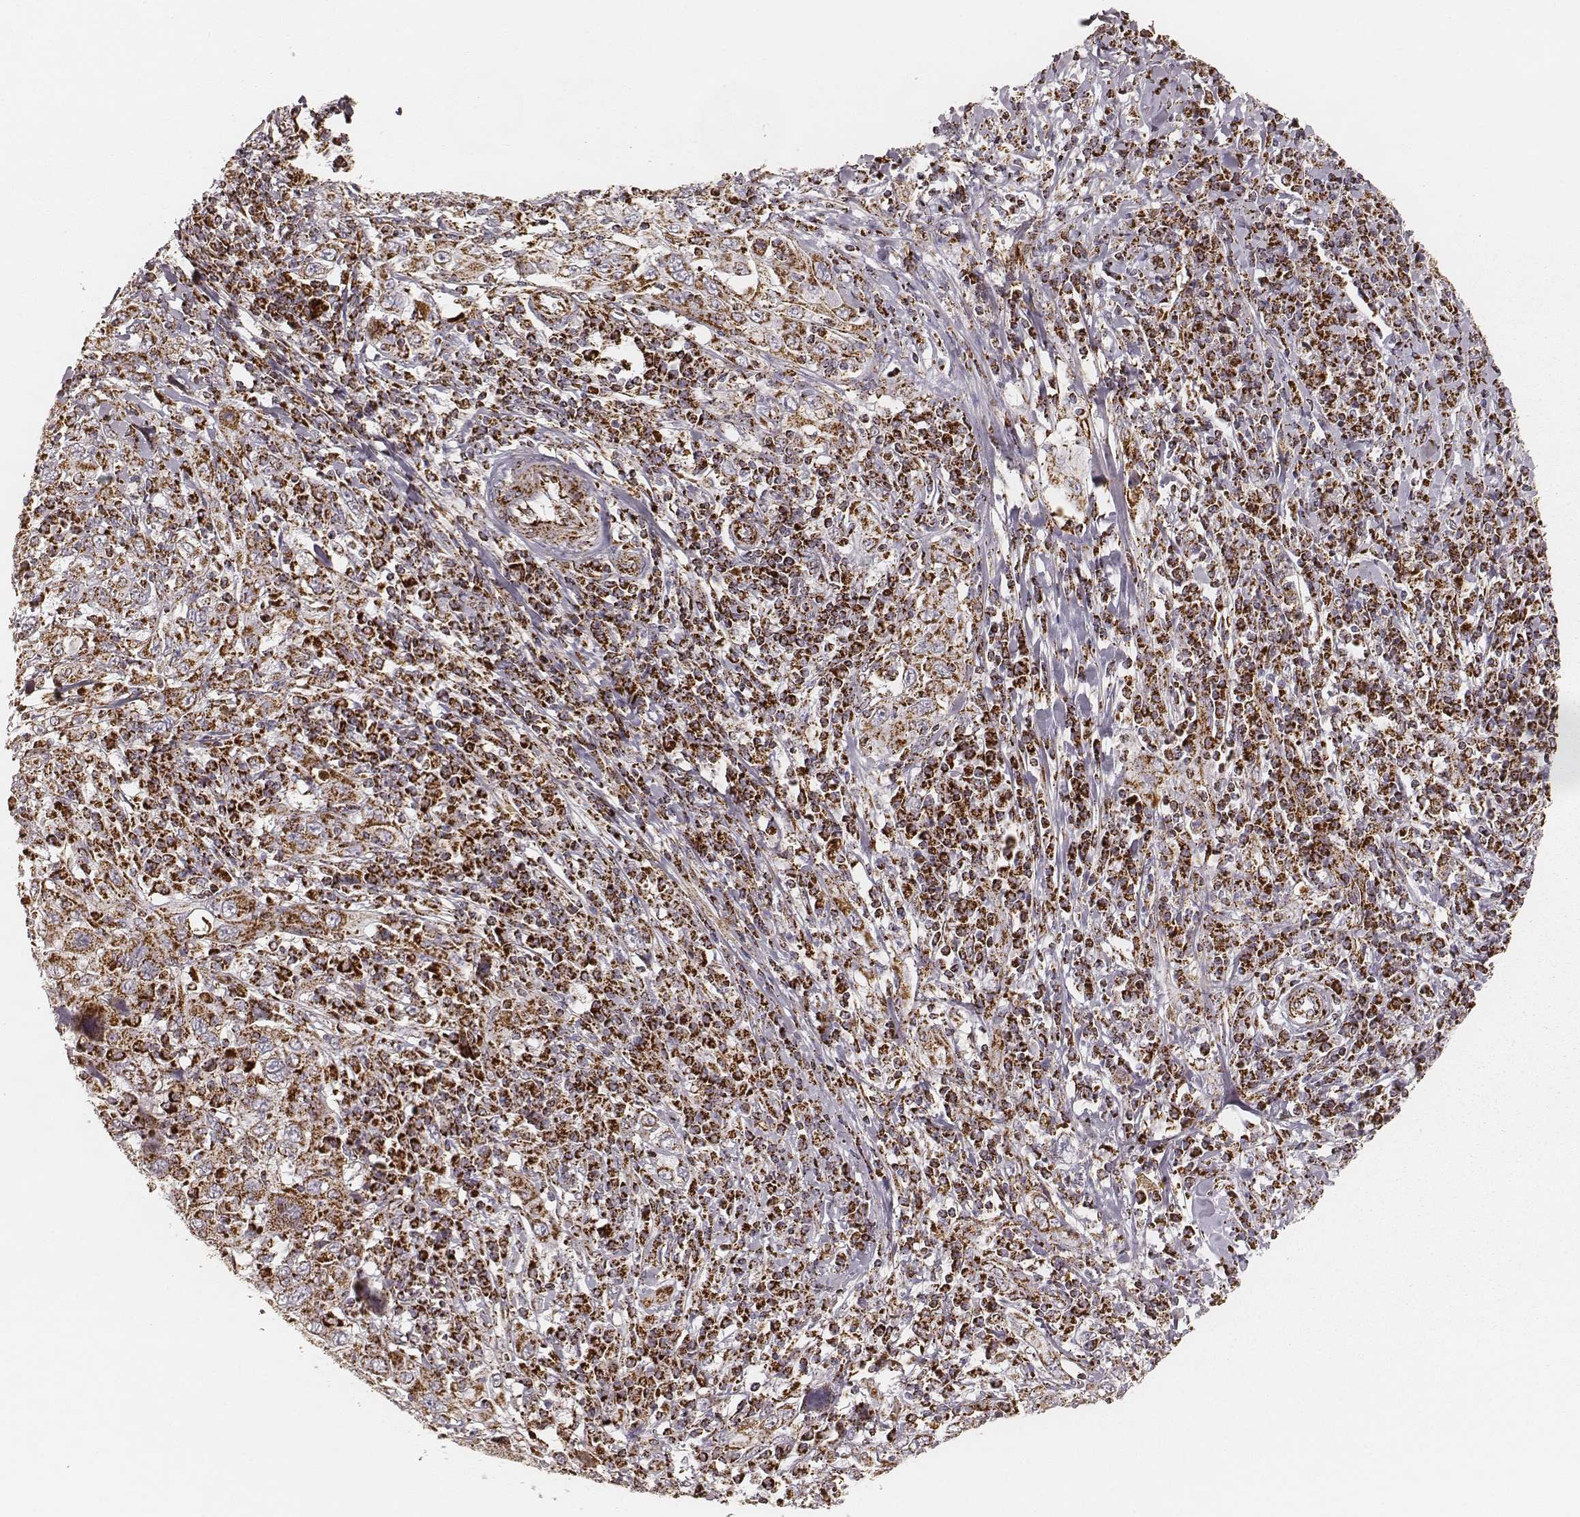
{"staining": {"intensity": "strong", "quantity": ">75%", "location": "cytoplasmic/membranous"}, "tissue": "cervical cancer", "cell_type": "Tumor cells", "image_type": "cancer", "snomed": [{"axis": "morphology", "description": "Squamous cell carcinoma, NOS"}, {"axis": "topography", "description": "Cervix"}], "caption": "Immunohistochemistry (IHC) staining of cervical cancer (squamous cell carcinoma), which reveals high levels of strong cytoplasmic/membranous staining in approximately >75% of tumor cells indicating strong cytoplasmic/membranous protein positivity. The staining was performed using DAB (brown) for protein detection and nuclei were counterstained in hematoxylin (blue).", "gene": "CS", "patient": {"sex": "female", "age": 46}}